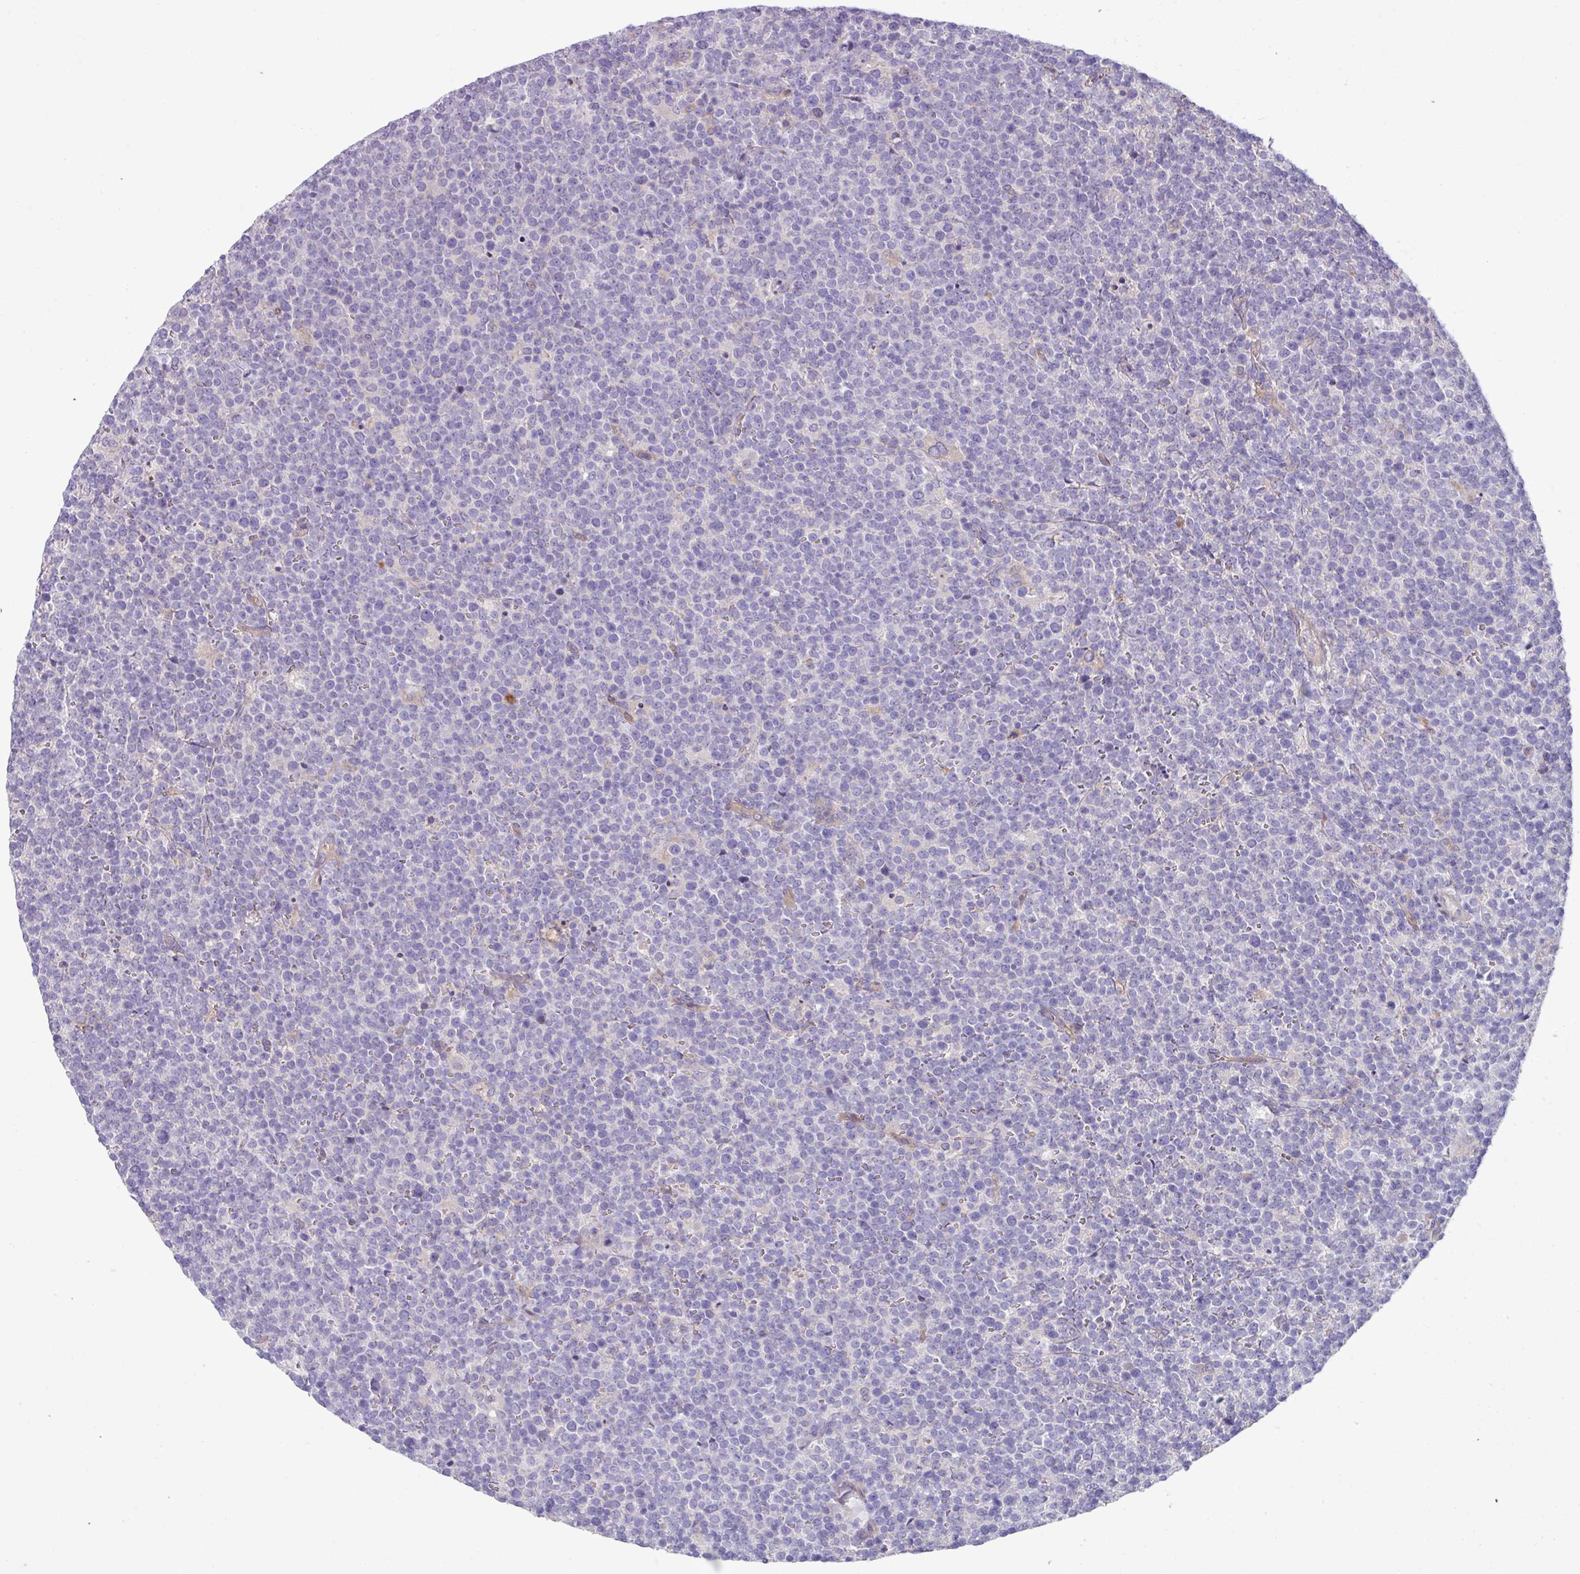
{"staining": {"intensity": "negative", "quantity": "none", "location": "none"}, "tissue": "lymphoma", "cell_type": "Tumor cells", "image_type": "cancer", "snomed": [{"axis": "morphology", "description": "Malignant lymphoma, non-Hodgkin's type, High grade"}, {"axis": "topography", "description": "Lymph node"}], "caption": "The IHC micrograph has no significant expression in tumor cells of lymphoma tissue.", "gene": "KIRREL3", "patient": {"sex": "male", "age": 61}}